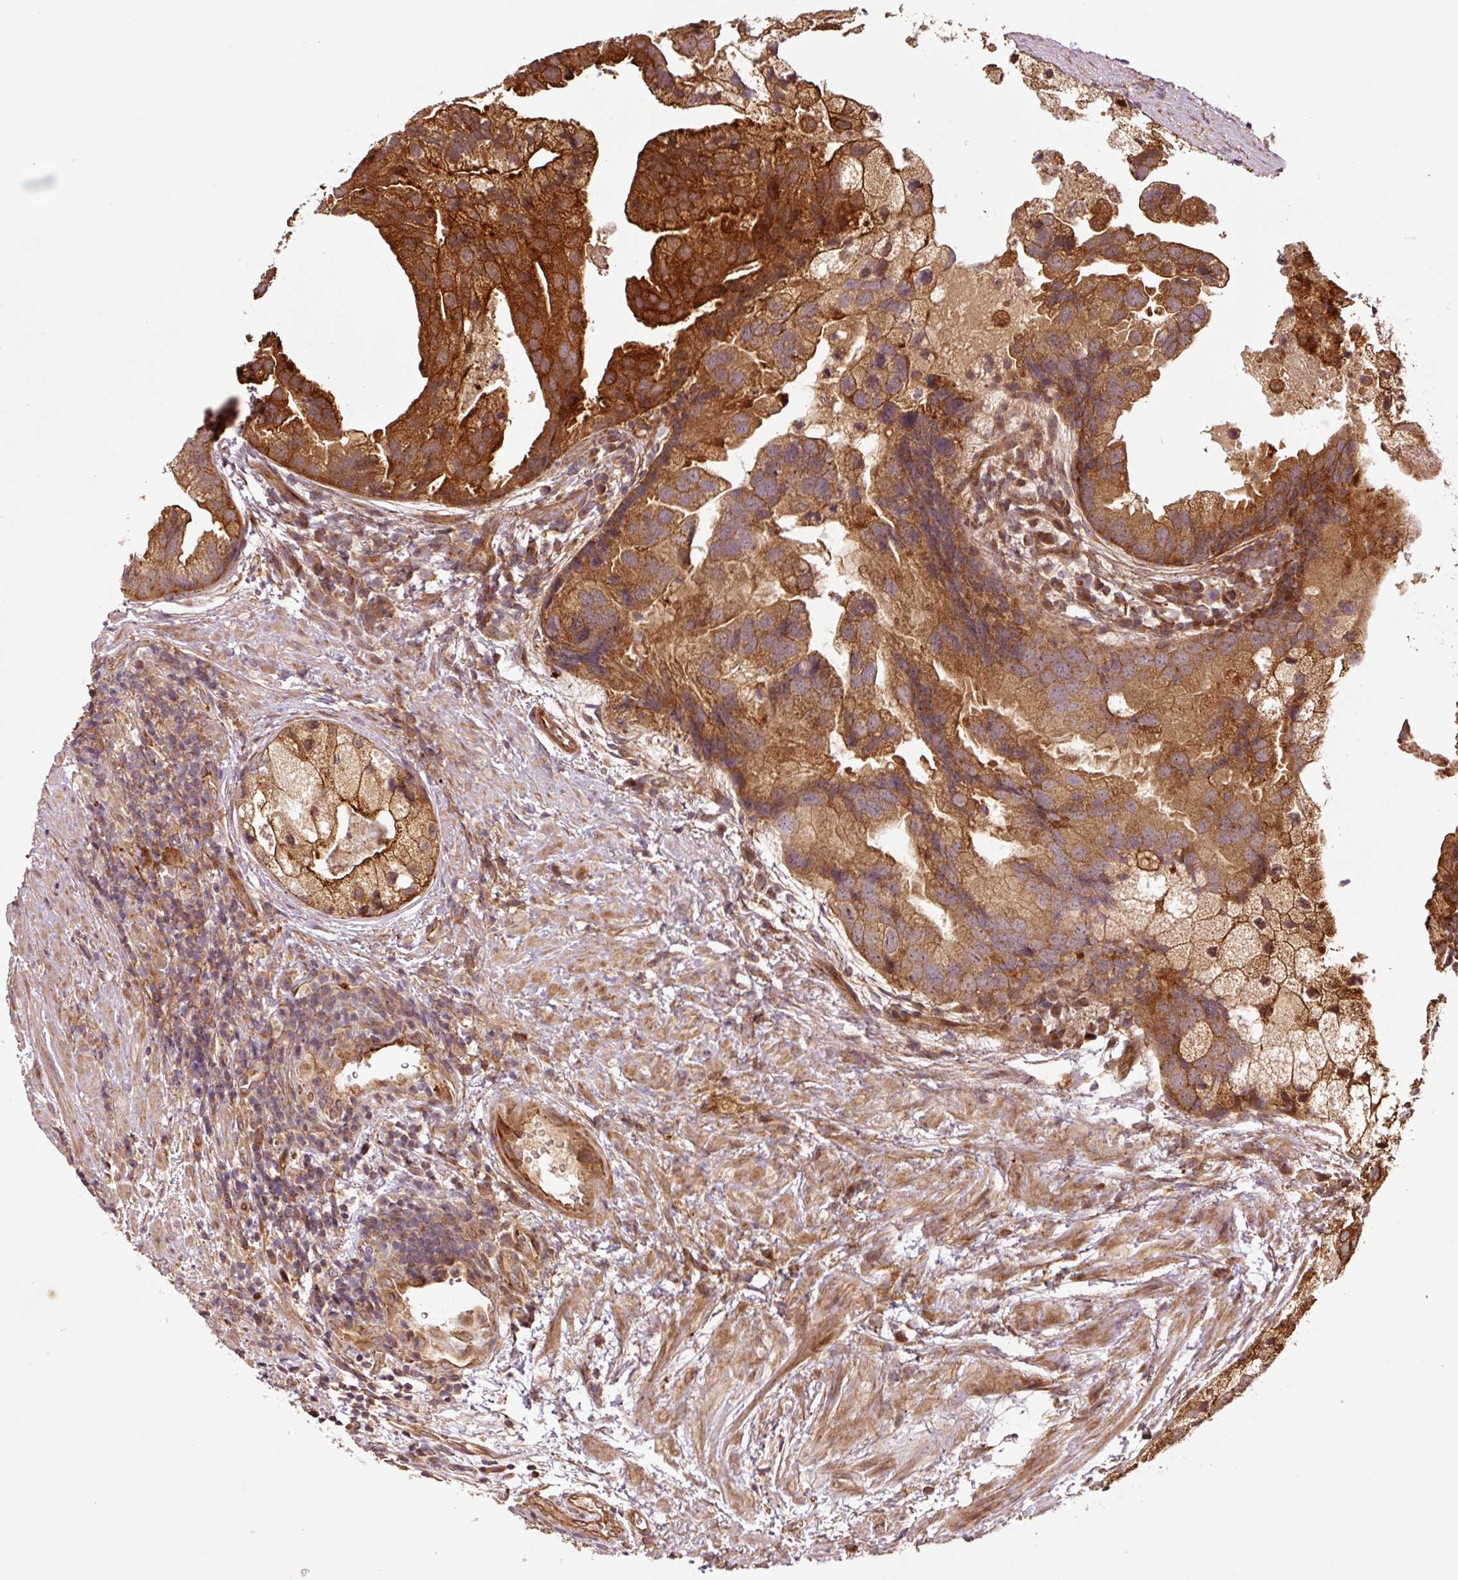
{"staining": {"intensity": "strong", "quantity": ">75%", "location": "cytoplasmic/membranous"}, "tissue": "prostate cancer", "cell_type": "Tumor cells", "image_type": "cancer", "snomed": [{"axis": "morphology", "description": "Adenocarcinoma, High grade"}, {"axis": "topography", "description": "Prostate"}], "caption": "Prostate high-grade adenocarcinoma stained for a protein (brown) demonstrates strong cytoplasmic/membranous positive positivity in approximately >75% of tumor cells.", "gene": "OXER1", "patient": {"sex": "male", "age": 62}}